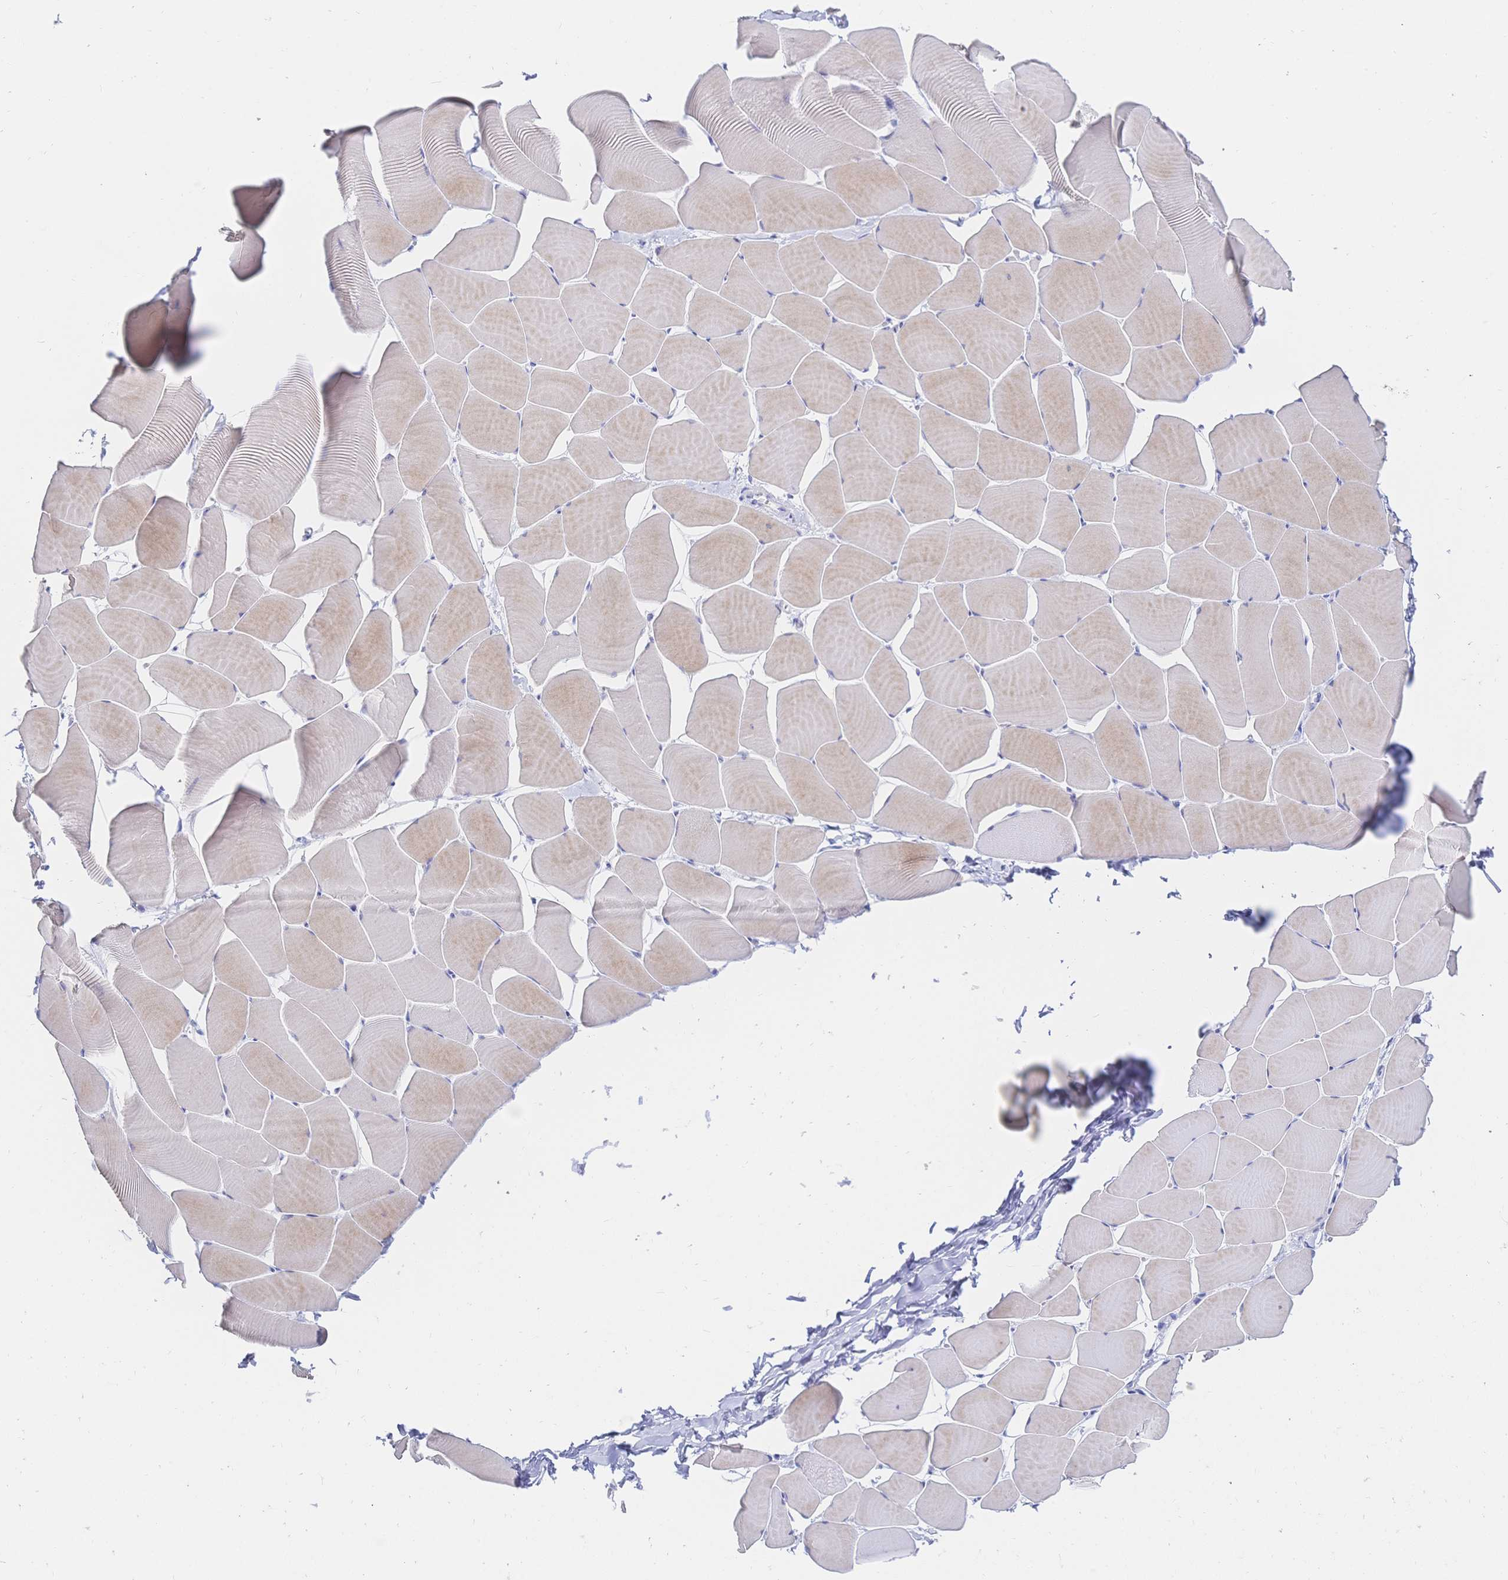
{"staining": {"intensity": "weak", "quantity": ">75%", "location": "cytoplasmic/membranous"}, "tissue": "skeletal muscle", "cell_type": "Myocytes", "image_type": "normal", "snomed": [{"axis": "morphology", "description": "Normal tissue, NOS"}, {"axis": "topography", "description": "Skeletal muscle"}], "caption": "An image of human skeletal muscle stained for a protein shows weak cytoplasmic/membranous brown staining in myocytes.", "gene": "RRM1", "patient": {"sex": "male", "age": 25}}